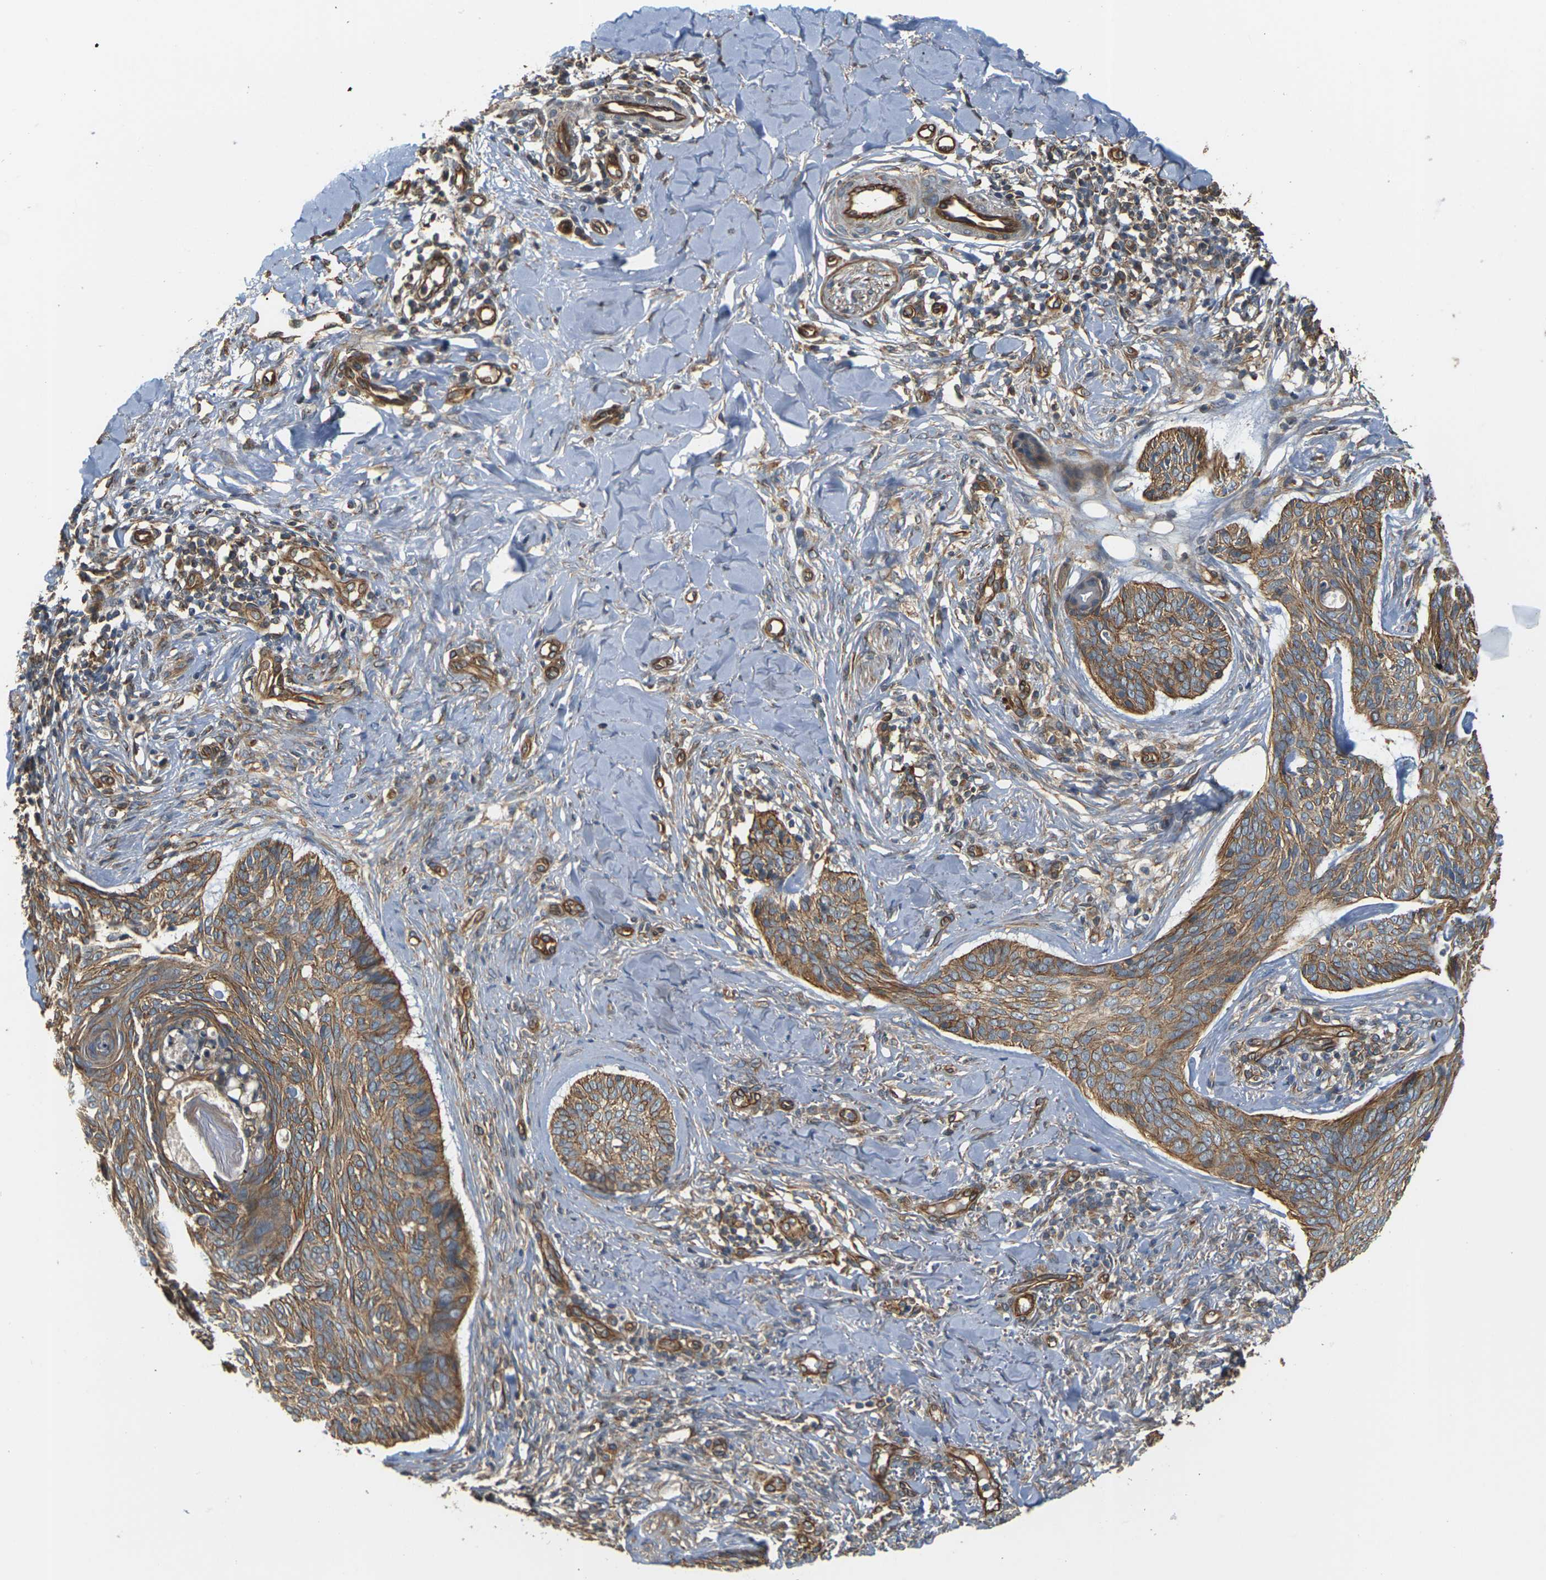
{"staining": {"intensity": "moderate", "quantity": ">75%", "location": "cytoplasmic/membranous"}, "tissue": "skin cancer", "cell_type": "Tumor cells", "image_type": "cancer", "snomed": [{"axis": "morphology", "description": "Basal cell carcinoma"}, {"axis": "topography", "description": "Skin"}], "caption": "Protein expression analysis of human skin basal cell carcinoma reveals moderate cytoplasmic/membranous positivity in about >75% of tumor cells. The protein is shown in brown color, while the nuclei are stained blue.", "gene": "PCDHB4", "patient": {"sex": "male", "age": 43}}